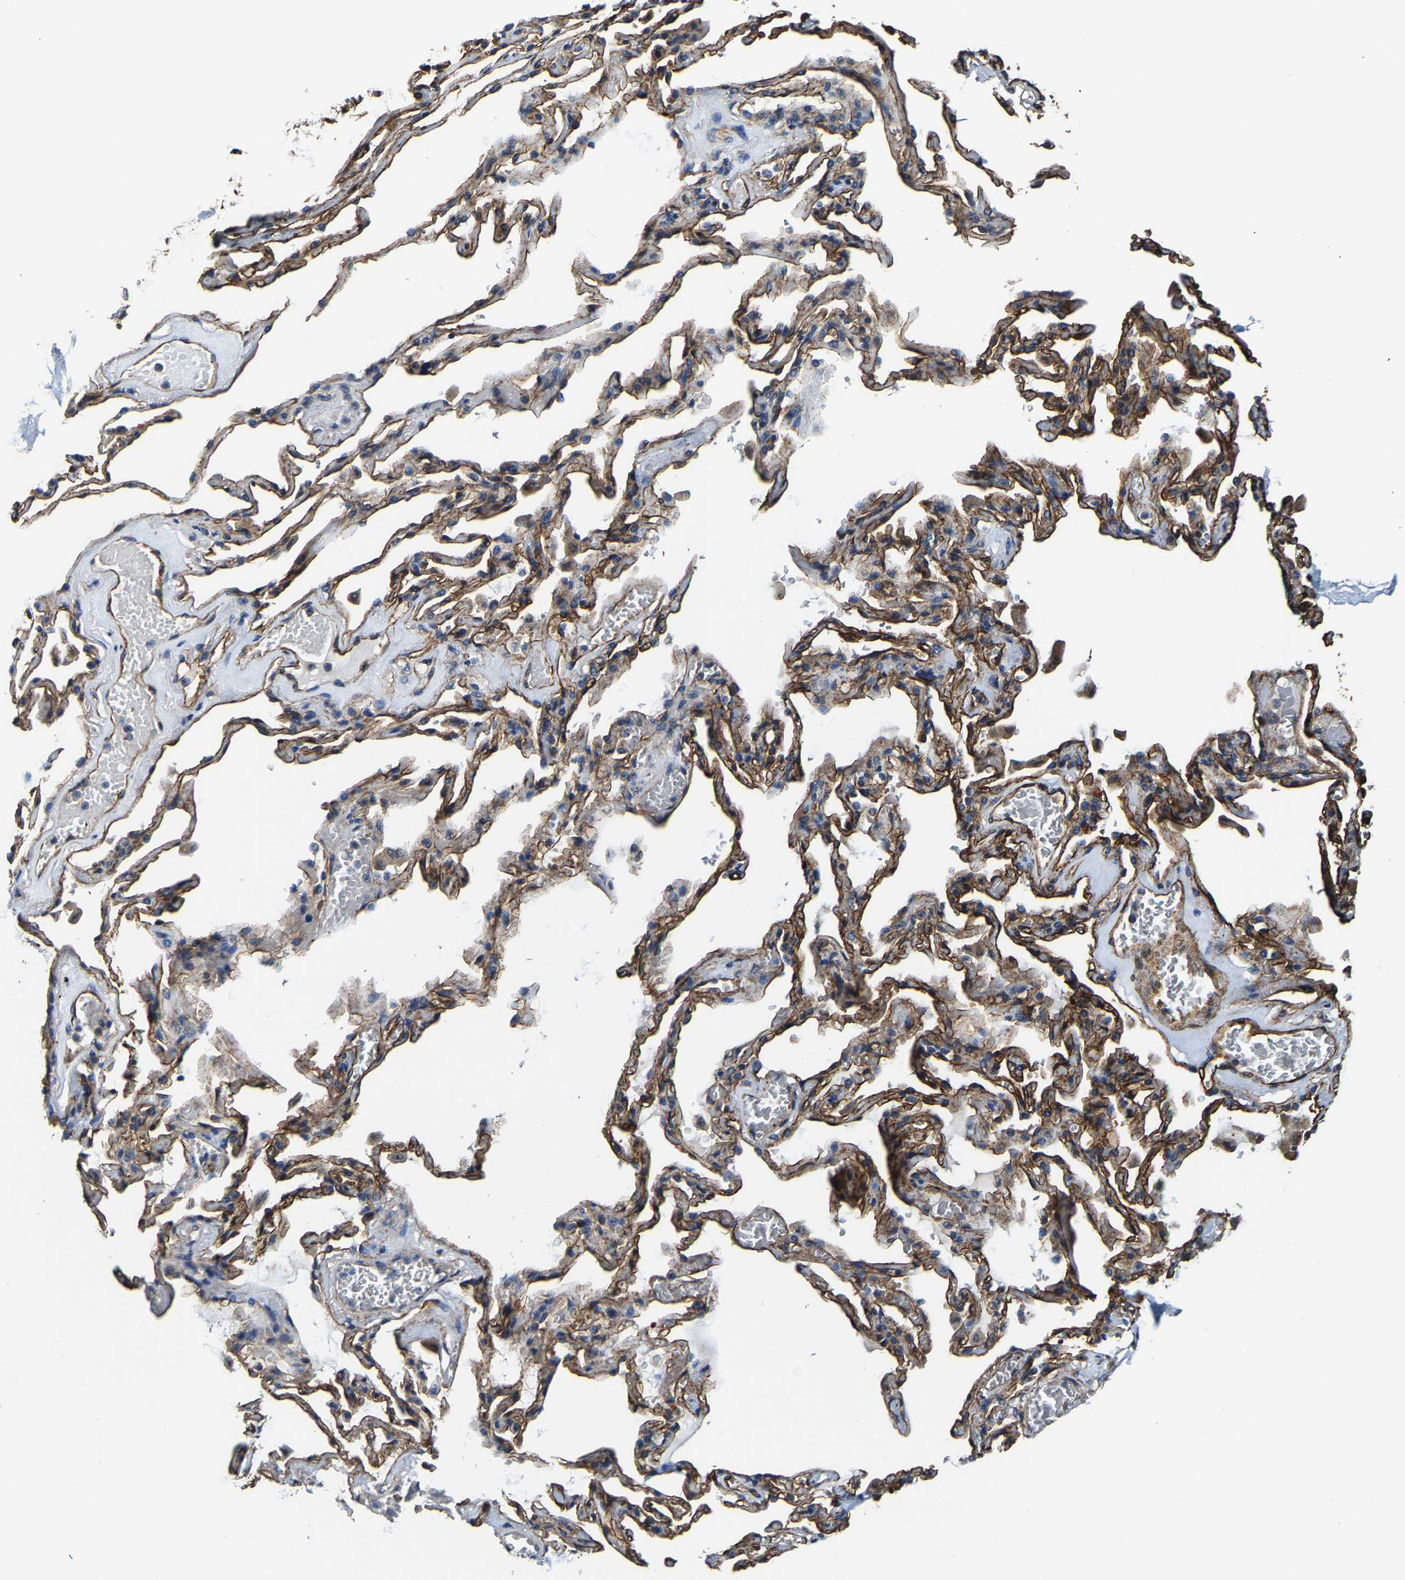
{"staining": {"intensity": "moderate", "quantity": ">75%", "location": "cytoplasmic/membranous"}, "tissue": "adipose tissue", "cell_type": "Adipocytes", "image_type": "normal", "snomed": [{"axis": "morphology", "description": "Normal tissue, NOS"}, {"axis": "topography", "description": "Cartilage tissue"}, {"axis": "topography", "description": "Lung"}], "caption": "Human adipose tissue stained with a brown dye shows moderate cytoplasmic/membranous positive expression in about >75% of adipocytes.", "gene": "GFRA3", "patient": {"sex": "female", "age": 77}}